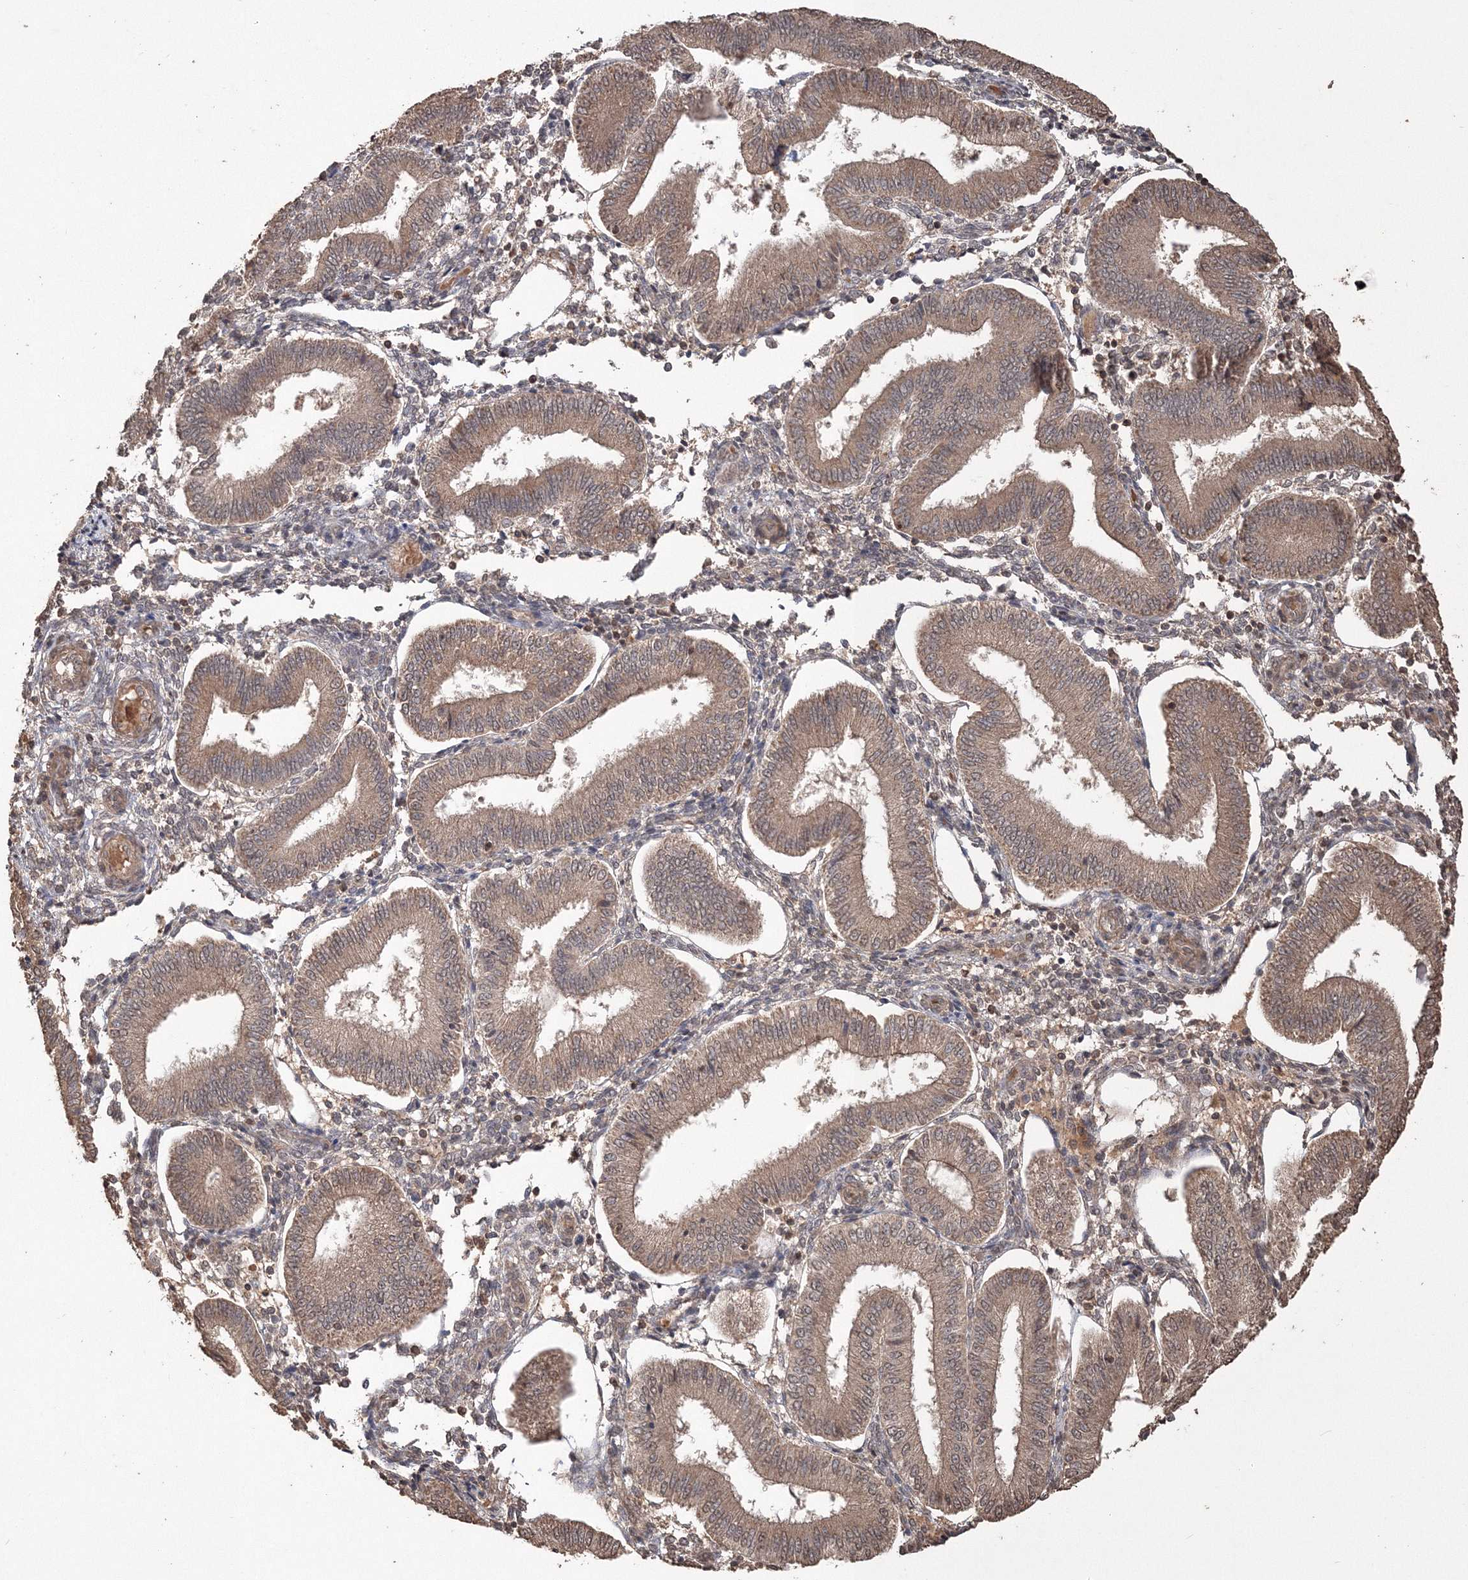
{"staining": {"intensity": "moderate", "quantity": "<25%", "location": "cytoplasmic/membranous"}, "tissue": "endometrium", "cell_type": "Cells in endometrial stroma", "image_type": "normal", "snomed": [{"axis": "morphology", "description": "Normal tissue, NOS"}, {"axis": "topography", "description": "Endometrium"}], "caption": "DAB immunohistochemical staining of normal endometrium demonstrates moderate cytoplasmic/membranous protein staining in about <25% of cells in endometrial stroma. The protein is stained brown, and the nuclei are stained in blue (DAB (3,3'-diaminobenzidine) IHC with brightfield microscopy, high magnification).", "gene": "CCDC122", "patient": {"sex": "female", "age": 39}}